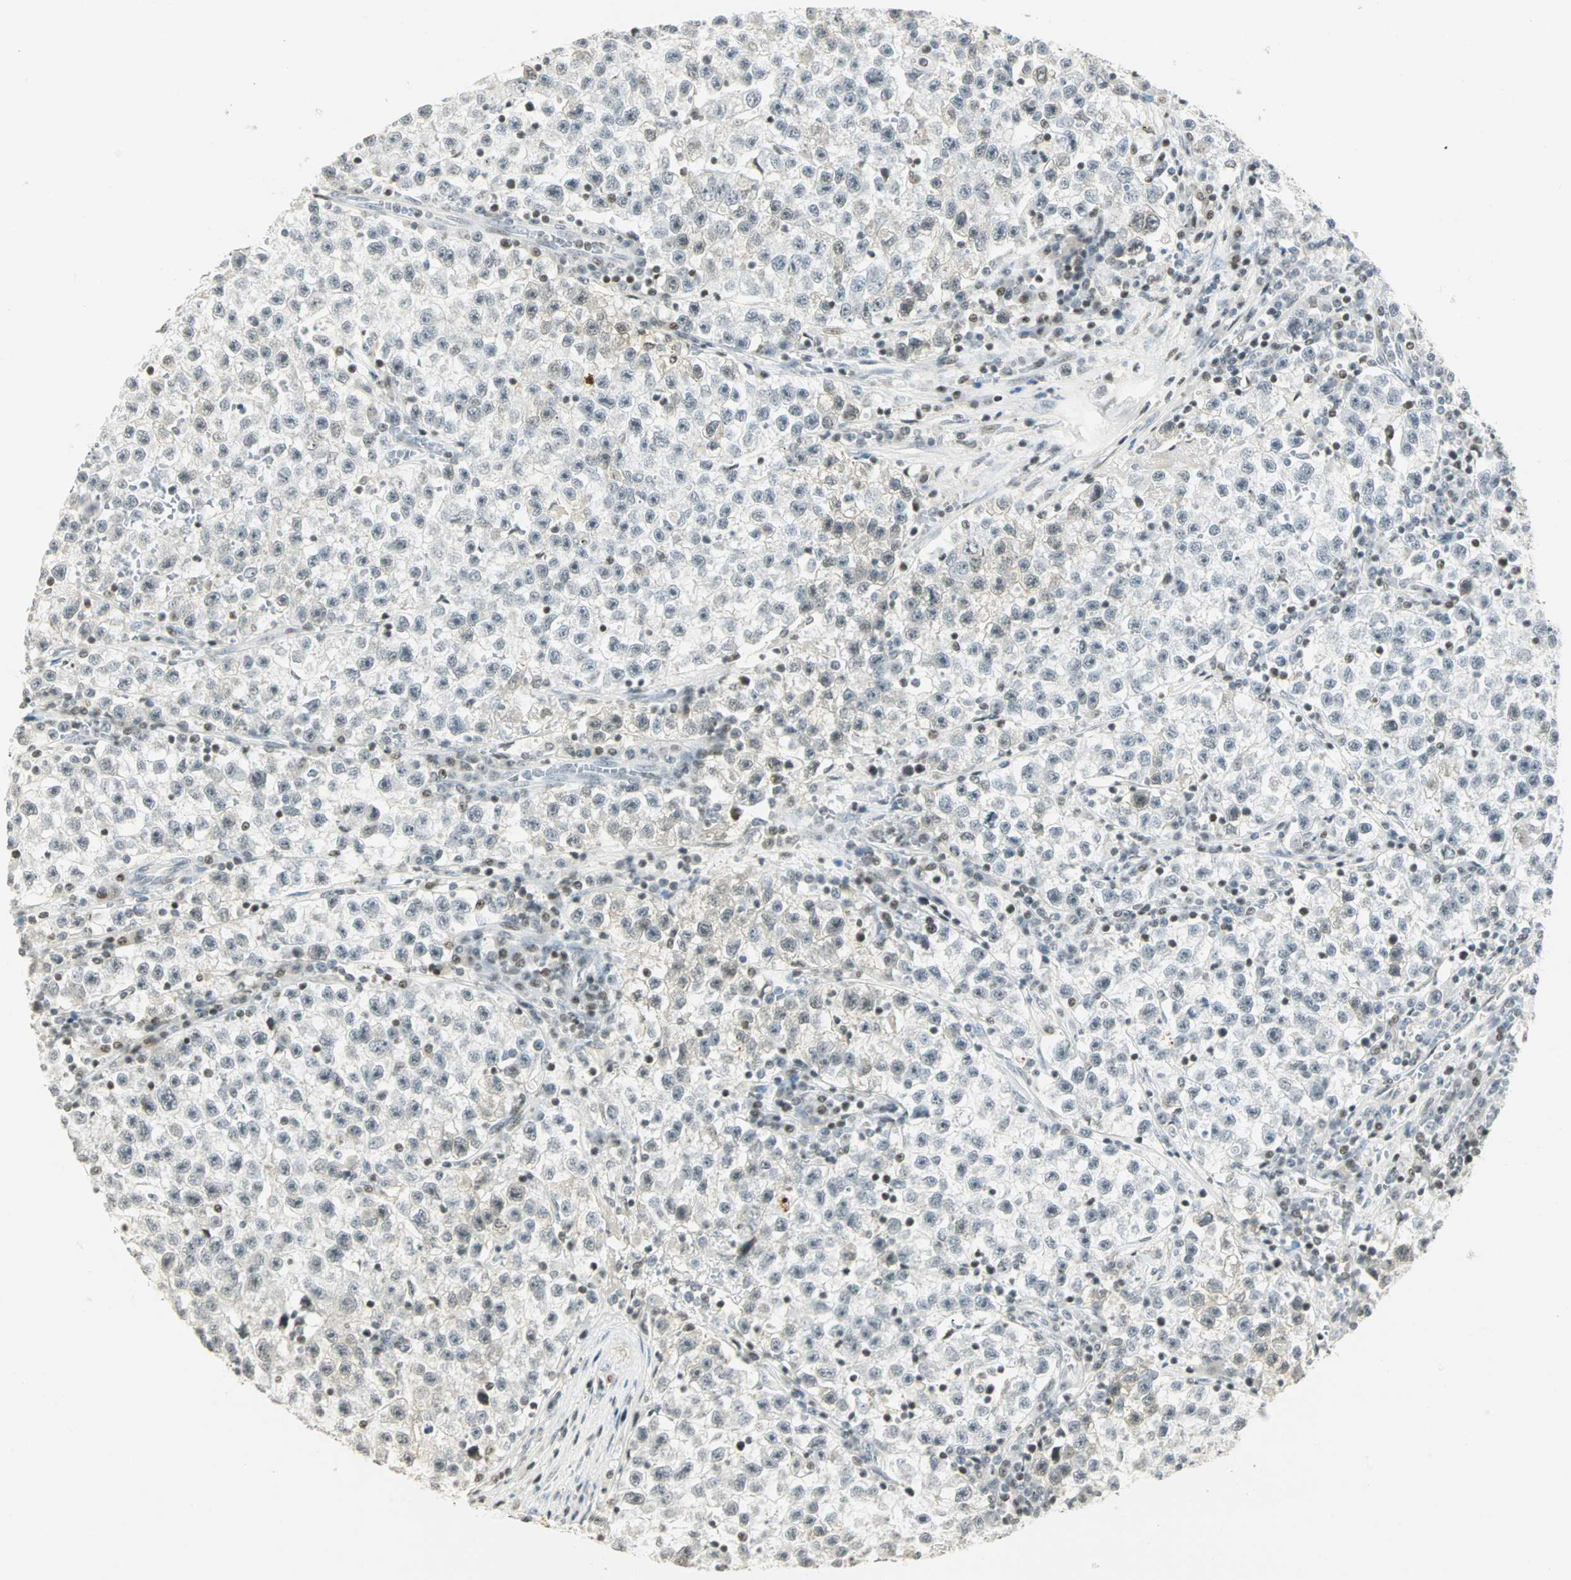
{"staining": {"intensity": "weak", "quantity": "<25%", "location": "nuclear"}, "tissue": "testis cancer", "cell_type": "Tumor cells", "image_type": "cancer", "snomed": [{"axis": "morphology", "description": "Seminoma, NOS"}, {"axis": "topography", "description": "Testis"}], "caption": "Tumor cells show no significant protein positivity in seminoma (testis).", "gene": "SMAD3", "patient": {"sex": "male", "age": 22}}